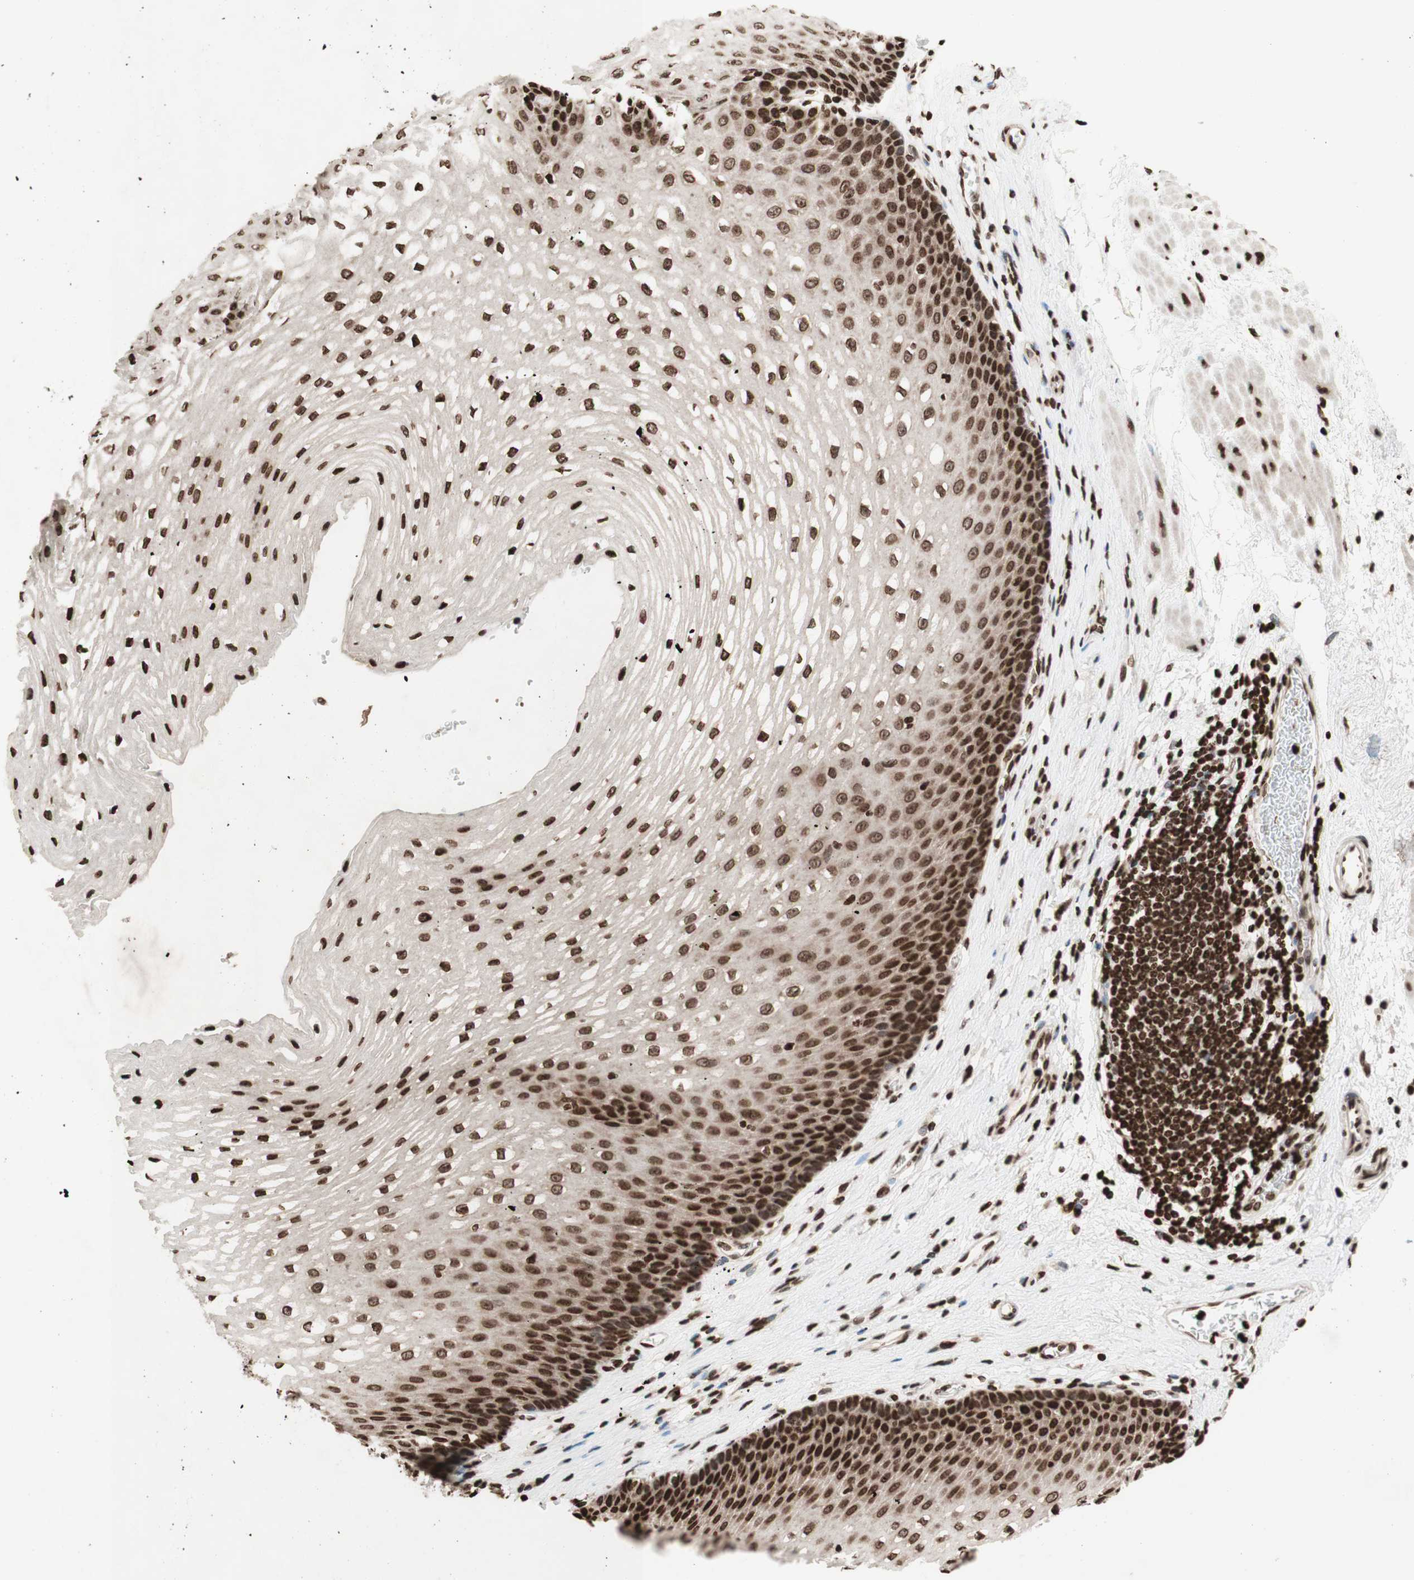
{"staining": {"intensity": "strong", "quantity": ">75%", "location": "nuclear"}, "tissue": "esophagus", "cell_type": "Squamous epithelial cells", "image_type": "normal", "snomed": [{"axis": "morphology", "description": "Normal tissue, NOS"}, {"axis": "topography", "description": "Esophagus"}], "caption": "Strong nuclear protein positivity is identified in about >75% of squamous epithelial cells in esophagus. Nuclei are stained in blue.", "gene": "NCOA3", "patient": {"sex": "male", "age": 48}}